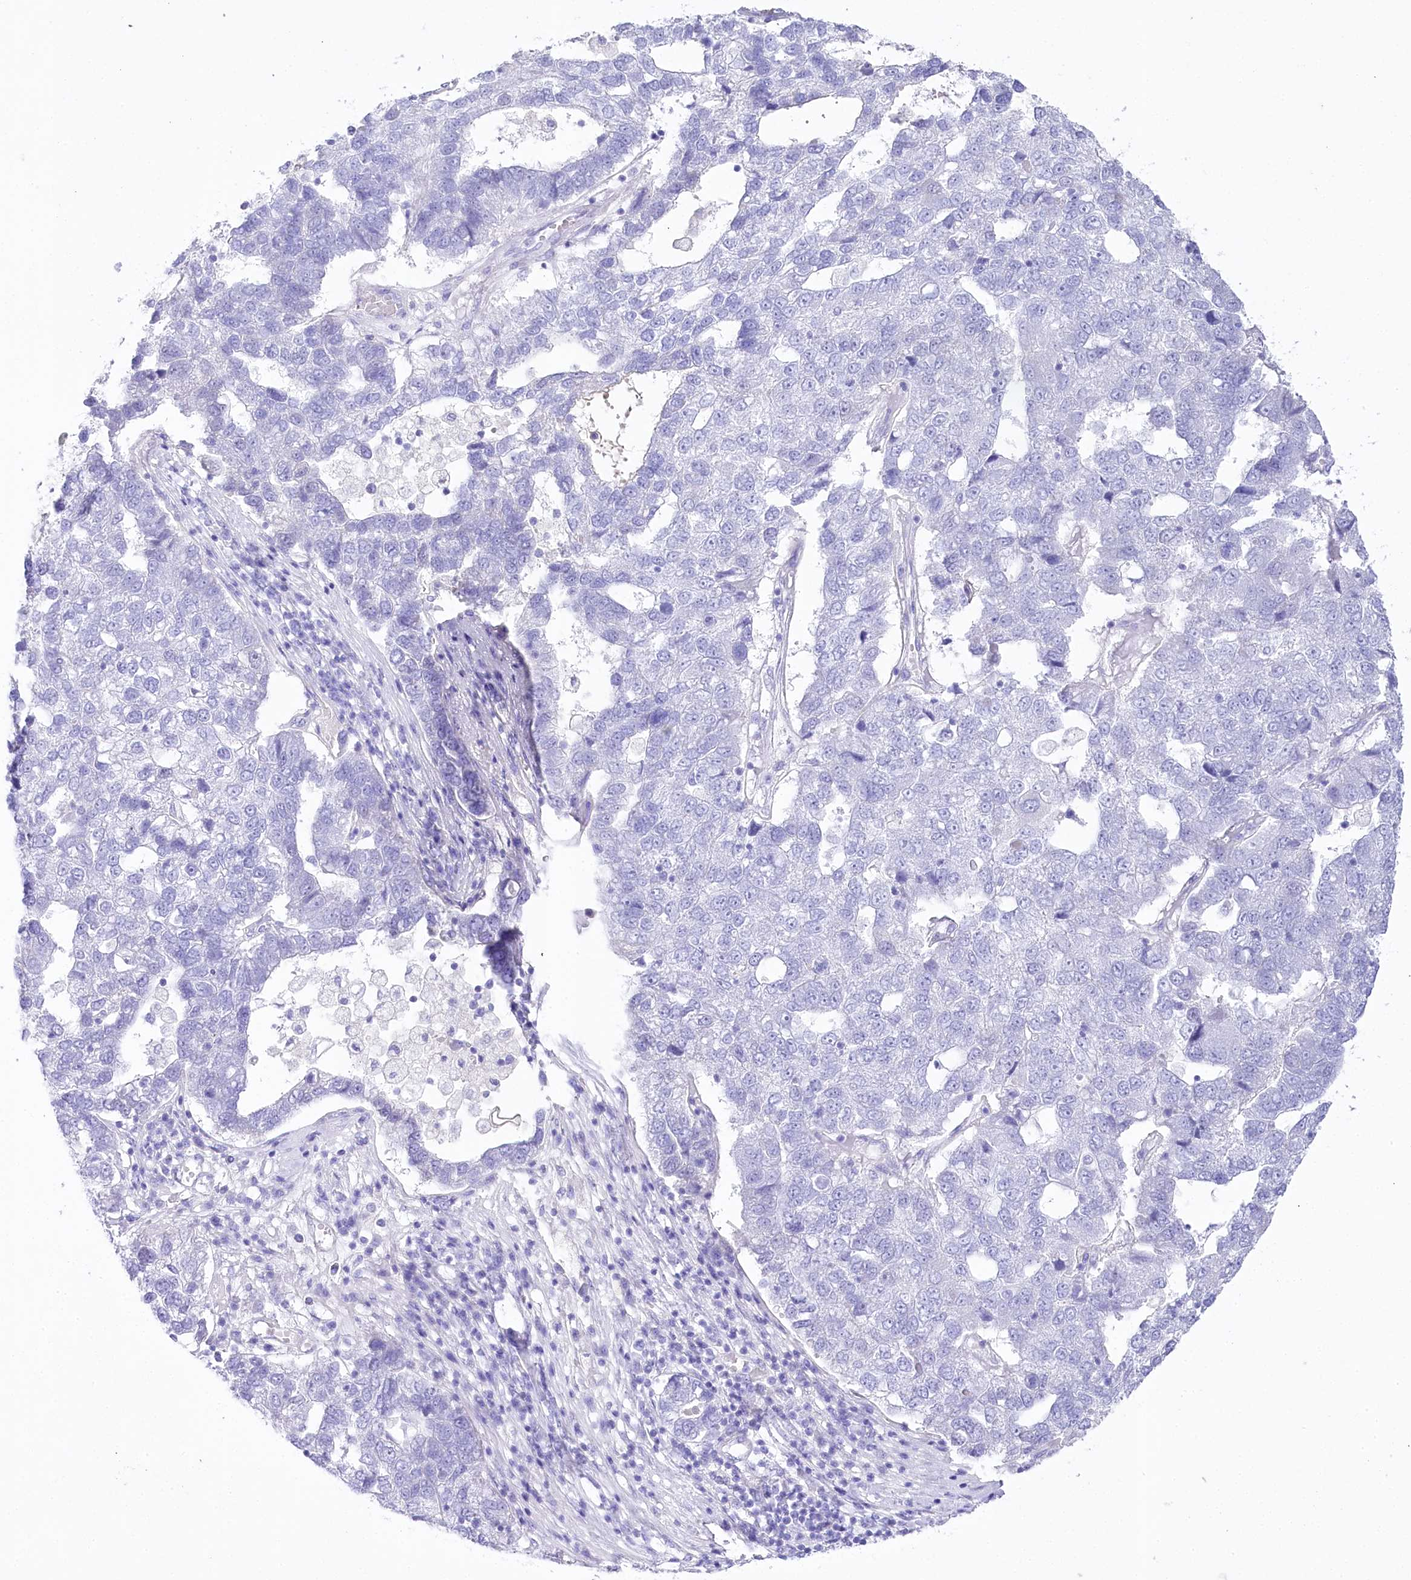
{"staining": {"intensity": "negative", "quantity": "none", "location": "none"}, "tissue": "pancreatic cancer", "cell_type": "Tumor cells", "image_type": "cancer", "snomed": [{"axis": "morphology", "description": "Adenocarcinoma, NOS"}, {"axis": "topography", "description": "Pancreas"}], "caption": "Tumor cells show no significant staining in adenocarcinoma (pancreatic).", "gene": "CSN3", "patient": {"sex": "female", "age": 61}}